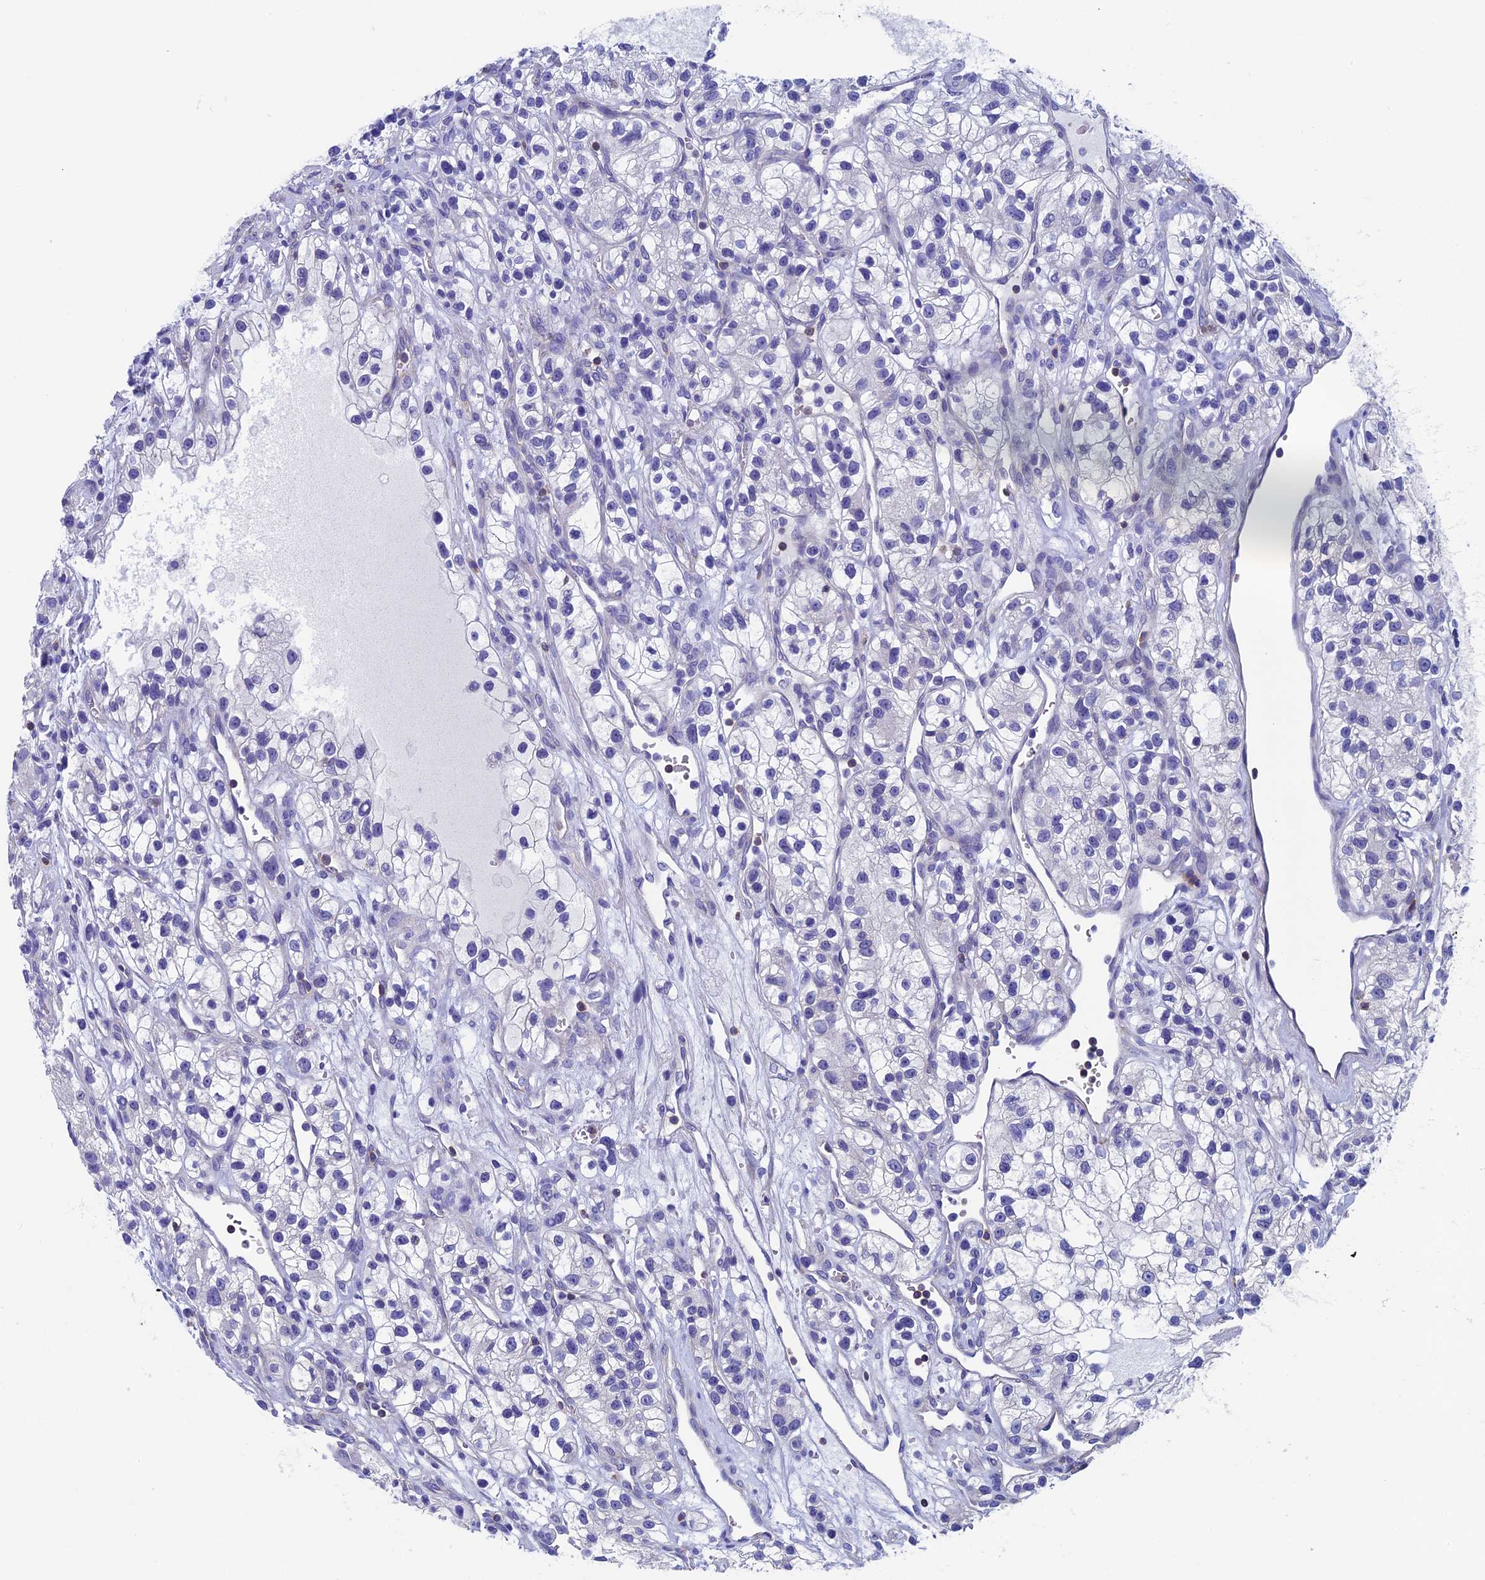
{"staining": {"intensity": "negative", "quantity": "none", "location": "none"}, "tissue": "renal cancer", "cell_type": "Tumor cells", "image_type": "cancer", "snomed": [{"axis": "morphology", "description": "Adenocarcinoma, NOS"}, {"axis": "topography", "description": "Kidney"}], "caption": "Histopathology image shows no protein expression in tumor cells of adenocarcinoma (renal) tissue. (IHC, brightfield microscopy, high magnification).", "gene": "SEPTIN1", "patient": {"sex": "female", "age": 57}}